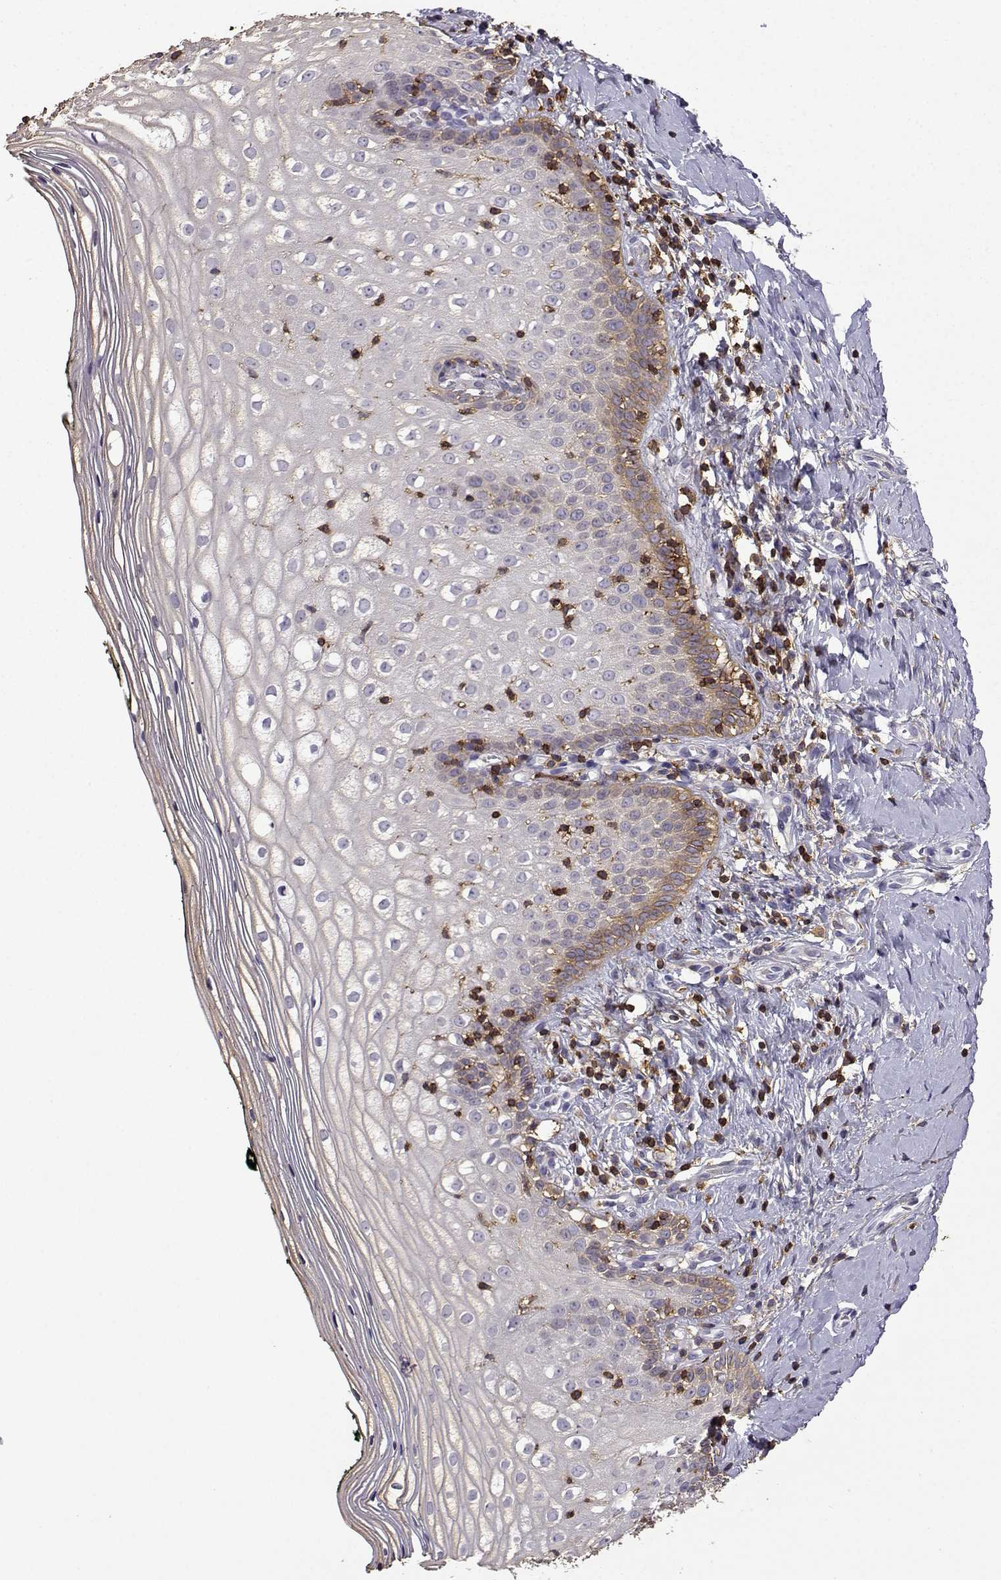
{"staining": {"intensity": "weak", "quantity": "25%-75%", "location": "cytoplasmic/membranous"}, "tissue": "vagina", "cell_type": "Squamous epithelial cells", "image_type": "normal", "snomed": [{"axis": "morphology", "description": "Normal tissue, NOS"}, {"axis": "topography", "description": "Vagina"}], "caption": "Protein expression analysis of normal vagina displays weak cytoplasmic/membranous positivity in about 25%-75% of squamous epithelial cells. (Stains: DAB (3,3'-diaminobenzidine) in brown, nuclei in blue, Microscopy: brightfield microscopy at high magnification).", "gene": "DOCK10", "patient": {"sex": "female", "age": 47}}